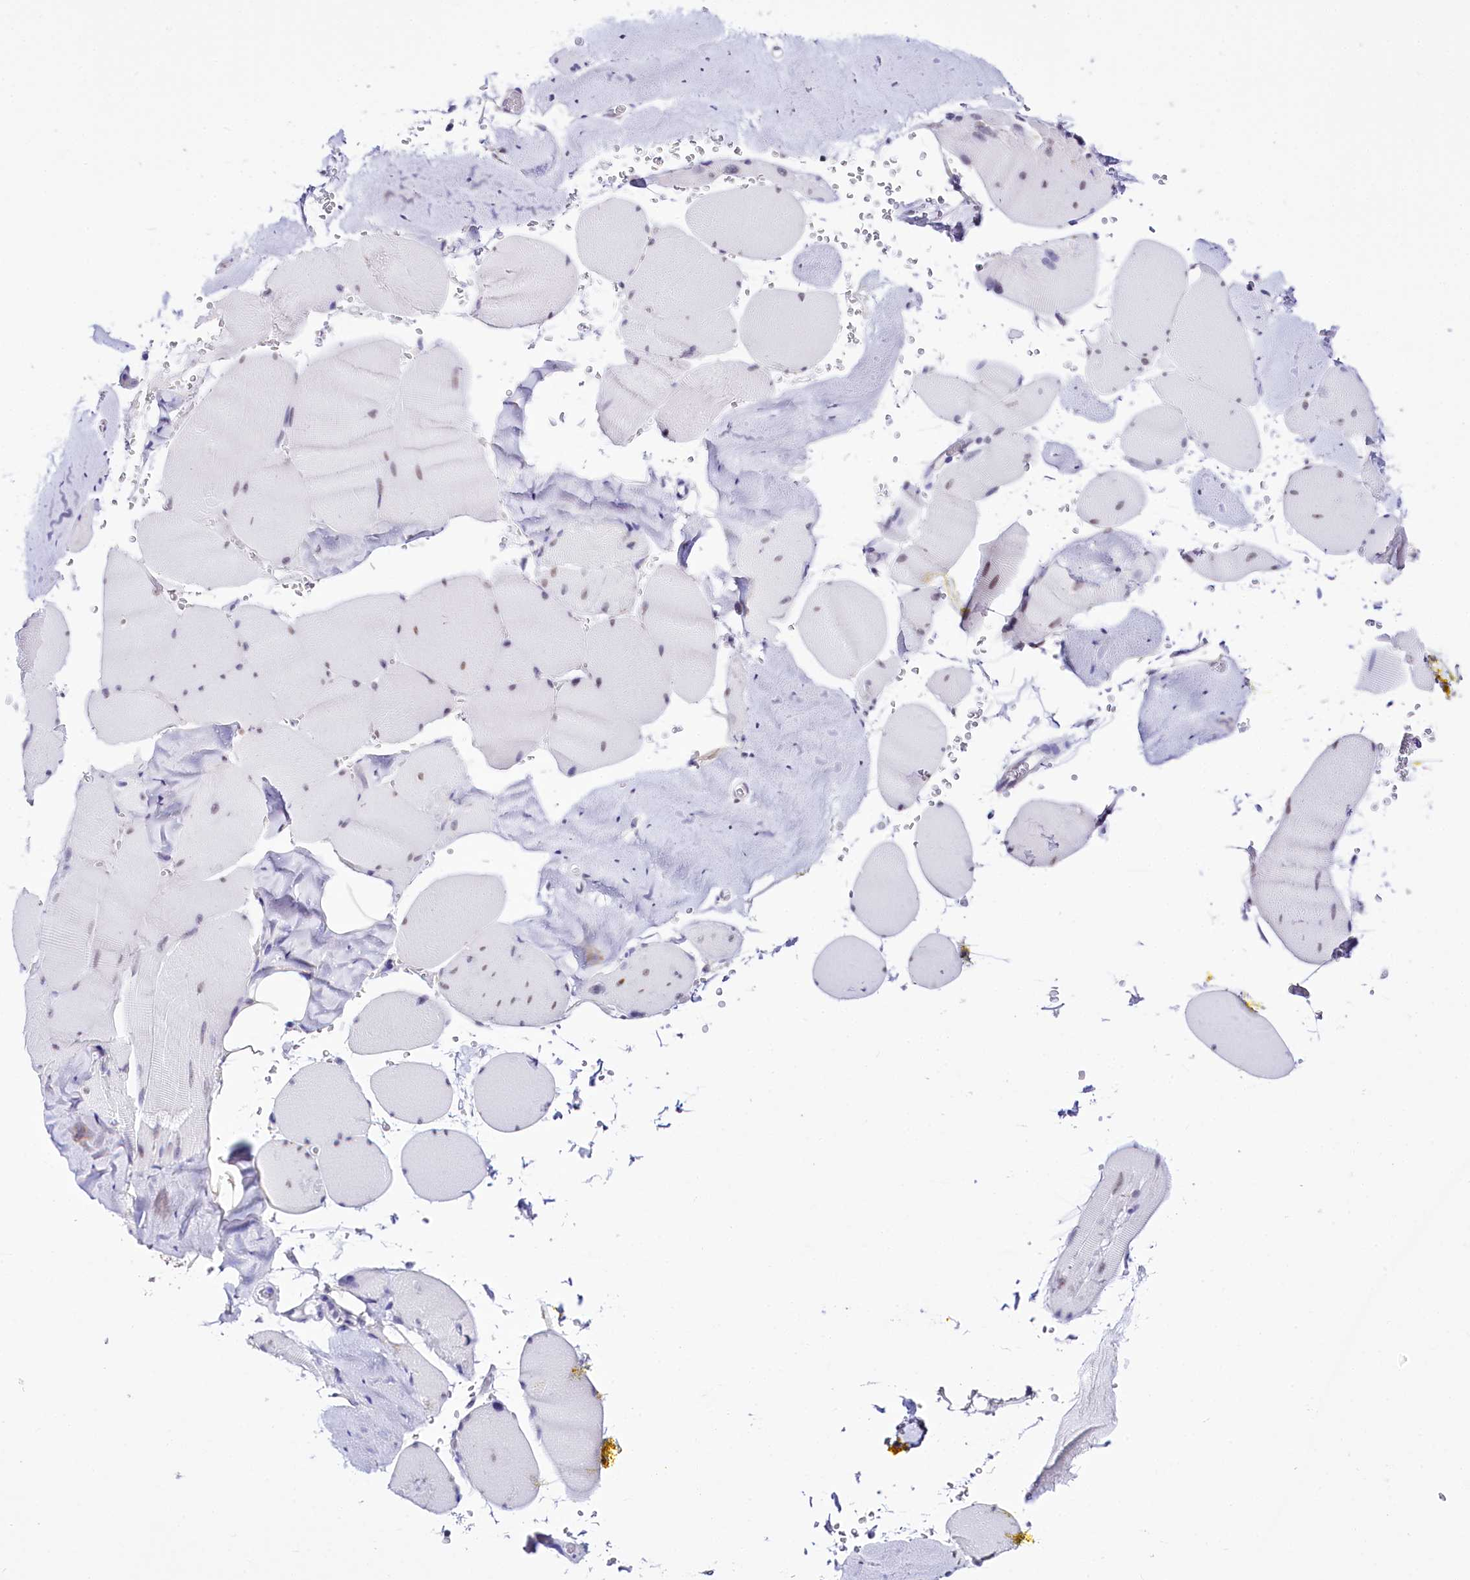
{"staining": {"intensity": "moderate", "quantity": "<25%", "location": "nuclear"}, "tissue": "skeletal muscle", "cell_type": "Myocytes", "image_type": "normal", "snomed": [{"axis": "morphology", "description": "Normal tissue, NOS"}, {"axis": "topography", "description": "Skeletal muscle"}, {"axis": "topography", "description": "Head-Neck"}], "caption": "High-magnification brightfield microscopy of unremarkable skeletal muscle stained with DAB (3,3'-diaminobenzidine) (brown) and counterstained with hematoxylin (blue). myocytes exhibit moderate nuclear staining is identified in approximately<25% of cells.", "gene": "SPATS2", "patient": {"sex": "male", "age": 66}}